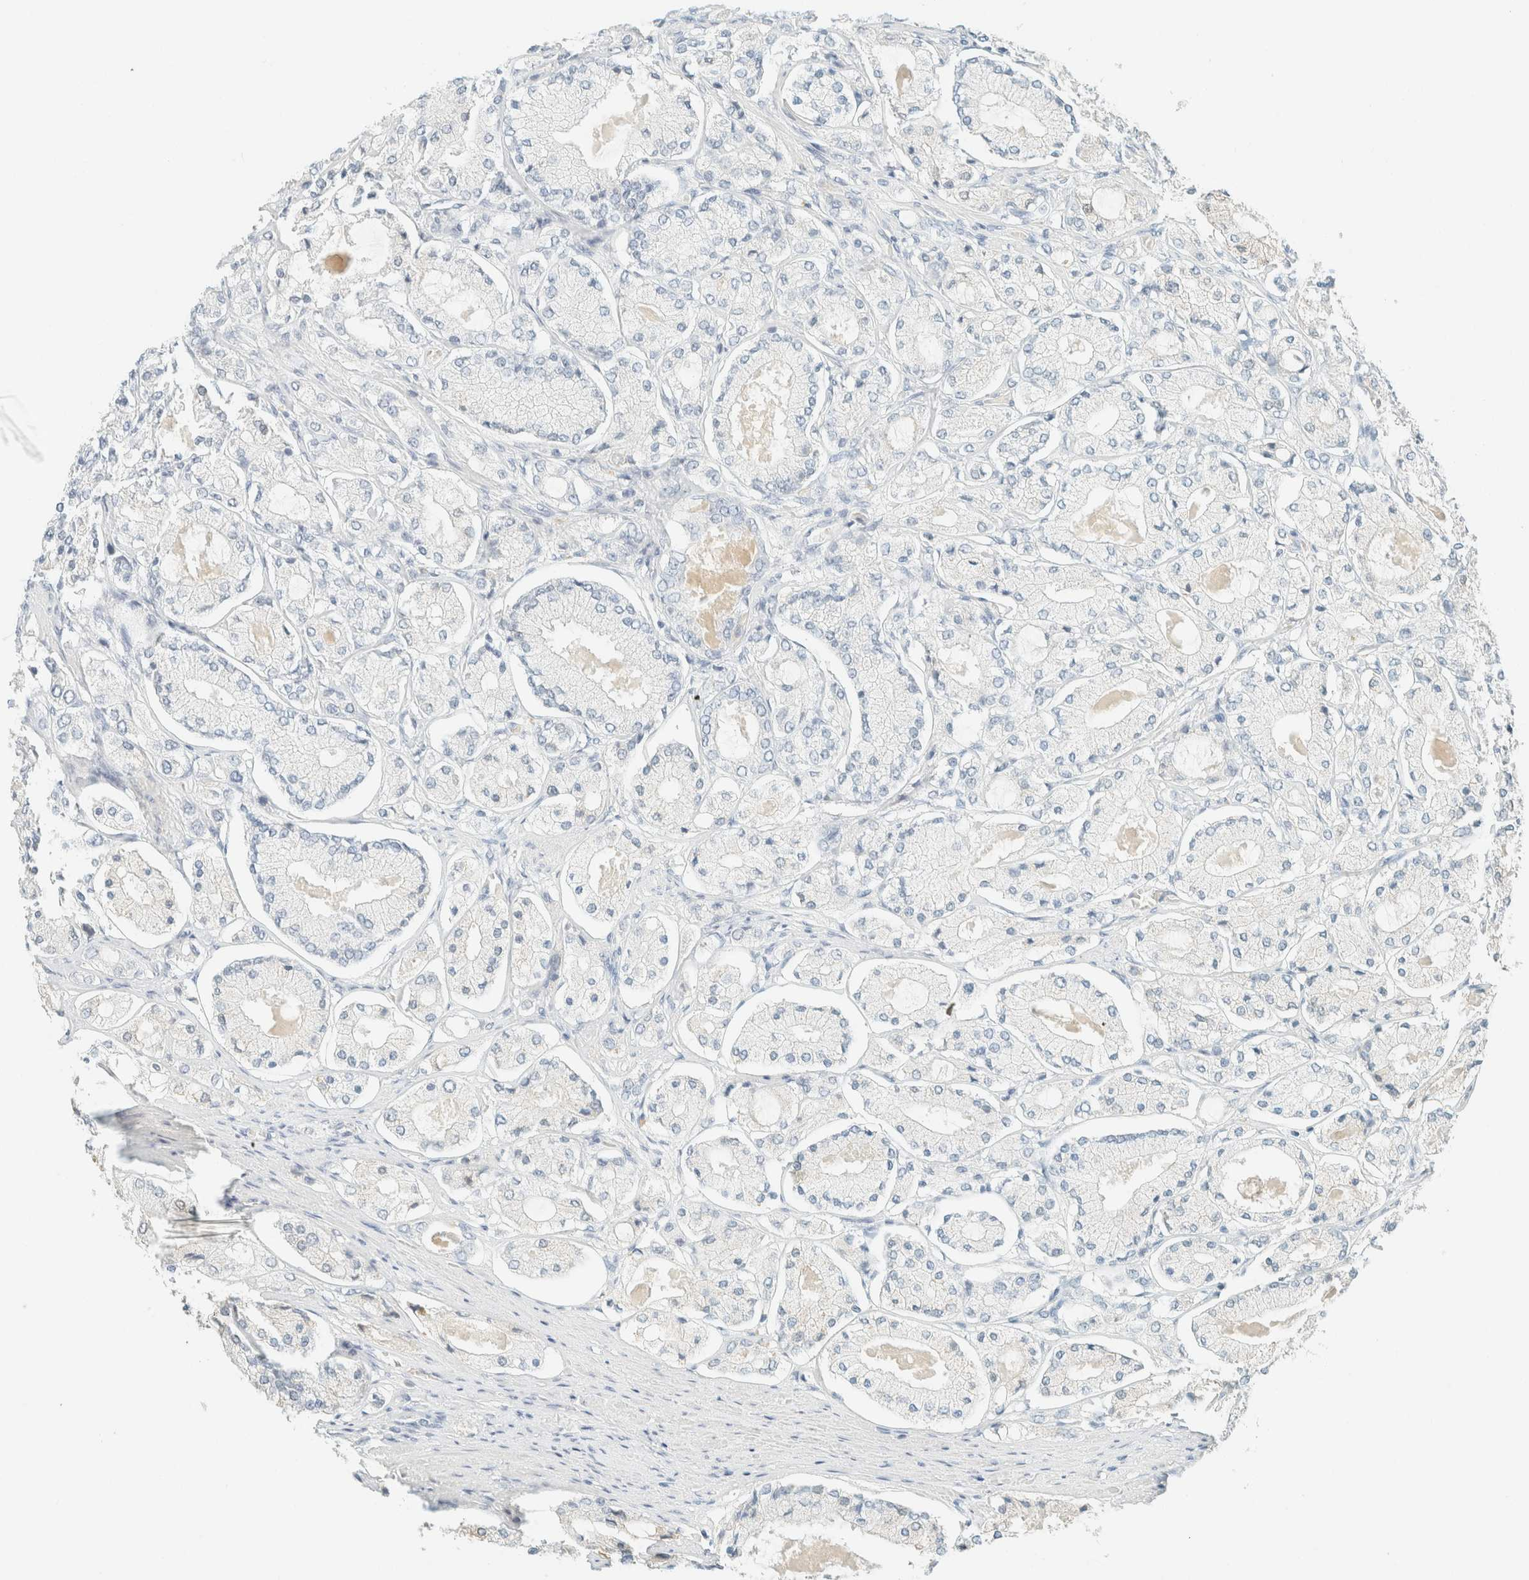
{"staining": {"intensity": "negative", "quantity": "none", "location": "none"}, "tissue": "prostate cancer", "cell_type": "Tumor cells", "image_type": "cancer", "snomed": [{"axis": "morphology", "description": "Adenocarcinoma, High grade"}, {"axis": "topography", "description": "Prostate"}], "caption": "Tumor cells are negative for protein expression in human prostate adenocarcinoma (high-grade). (DAB (3,3'-diaminobenzidine) IHC visualized using brightfield microscopy, high magnification).", "gene": "GPA33", "patient": {"sex": "male", "age": 65}}